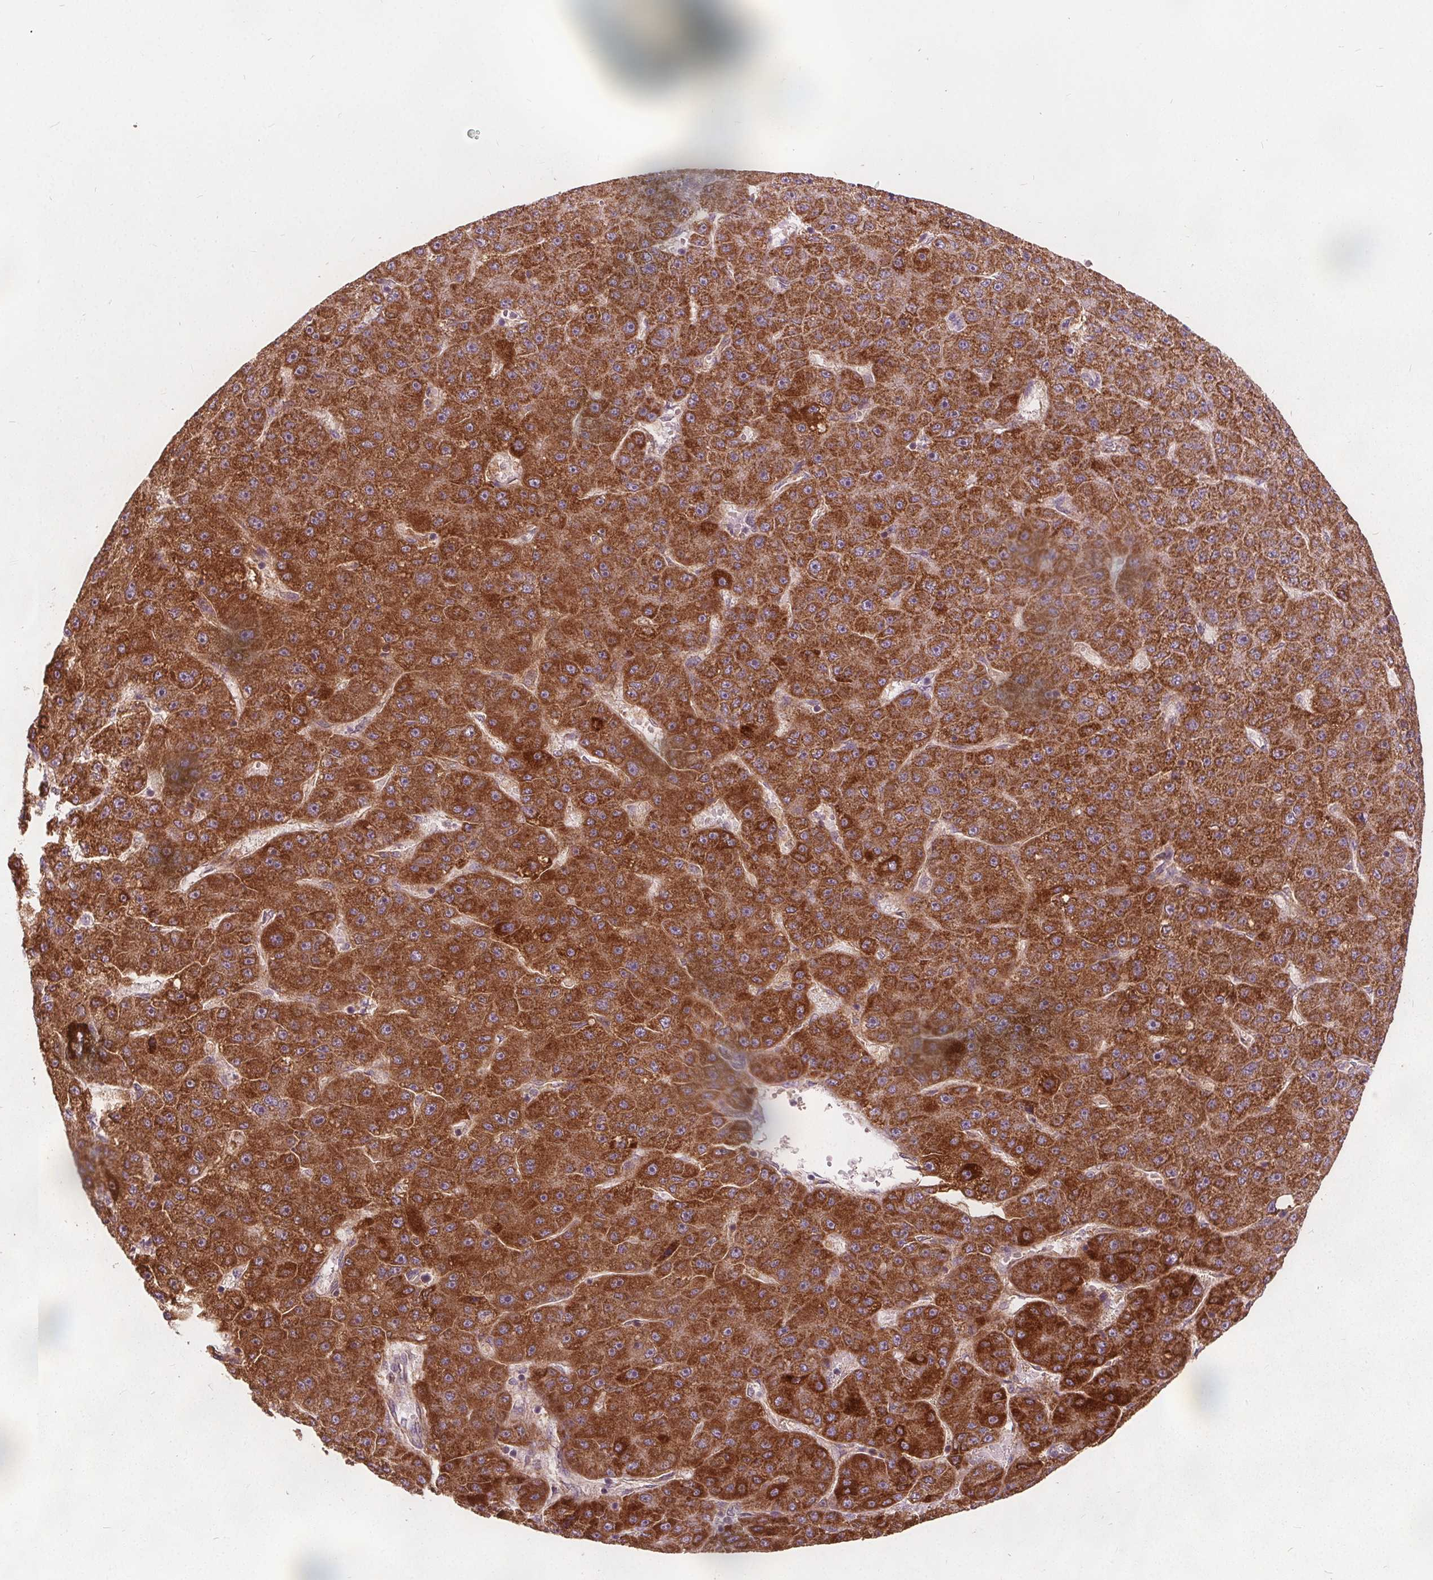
{"staining": {"intensity": "strong", "quantity": ">75%", "location": "cytoplasmic/membranous"}, "tissue": "liver cancer", "cell_type": "Tumor cells", "image_type": "cancer", "snomed": [{"axis": "morphology", "description": "Carcinoma, Hepatocellular, NOS"}, {"axis": "topography", "description": "Liver"}], "caption": "Tumor cells demonstrate high levels of strong cytoplasmic/membranous positivity in about >75% of cells in human liver cancer.", "gene": "ECI2", "patient": {"sex": "male", "age": 67}}